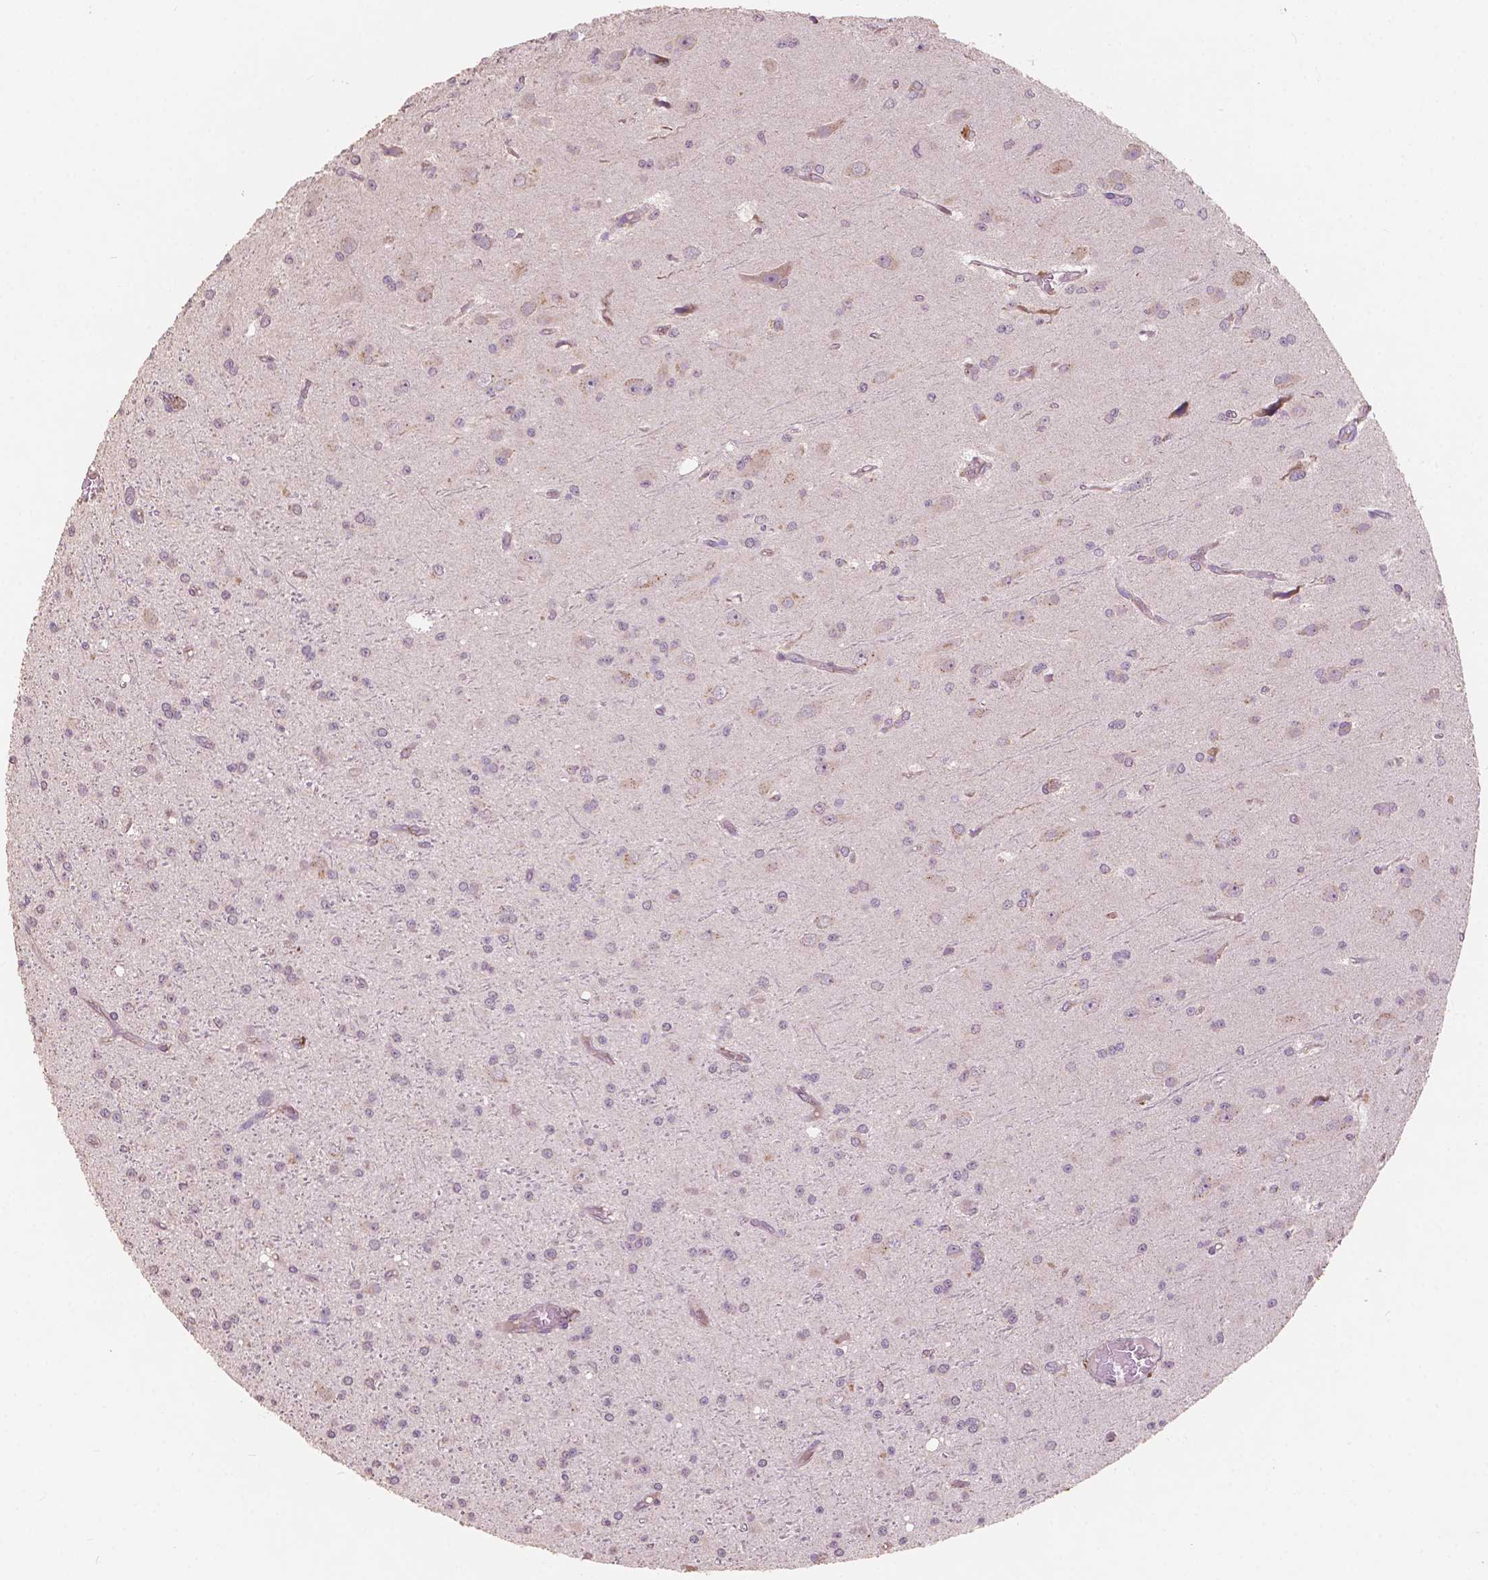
{"staining": {"intensity": "negative", "quantity": "none", "location": "none"}, "tissue": "glioma", "cell_type": "Tumor cells", "image_type": "cancer", "snomed": [{"axis": "morphology", "description": "Glioma, malignant, Low grade"}, {"axis": "topography", "description": "Brain"}], "caption": "Immunohistochemical staining of human glioma reveals no significant expression in tumor cells.", "gene": "CHPT1", "patient": {"sex": "male", "age": 27}}